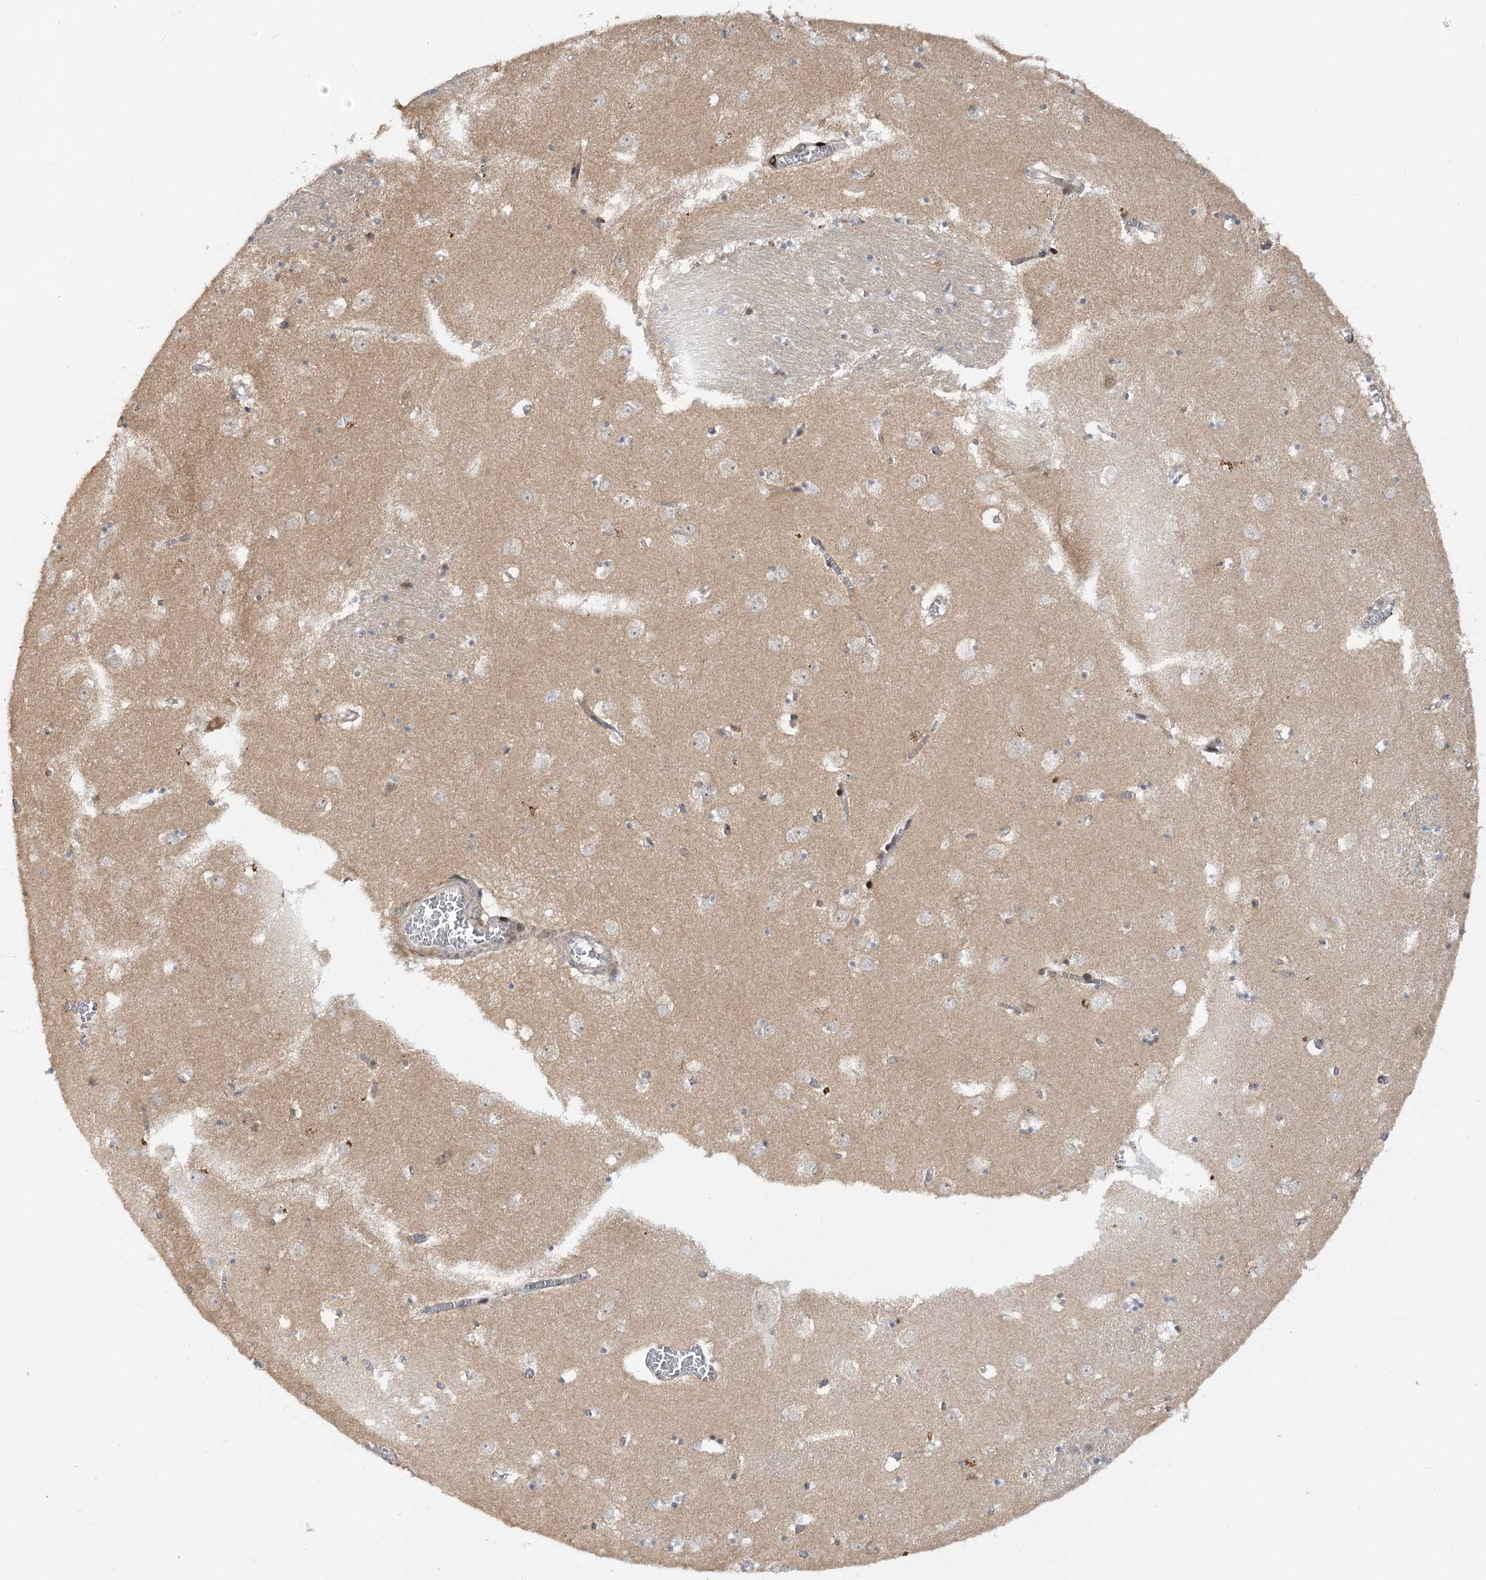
{"staining": {"intensity": "negative", "quantity": "none", "location": "none"}, "tissue": "caudate", "cell_type": "Glial cells", "image_type": "normal", "snomed": [{"axis": "morphology", "description": "Normal tissue, NOS"}, {"axis": "topography", "description": "Lateral ventricle wall"}], "caption": "This is a photomicrograph of IHC staining of benign caudate, which shows no positivity in glial cells.", "gene": "HELQ", "patient": {"sex": "male", "age": 70}}